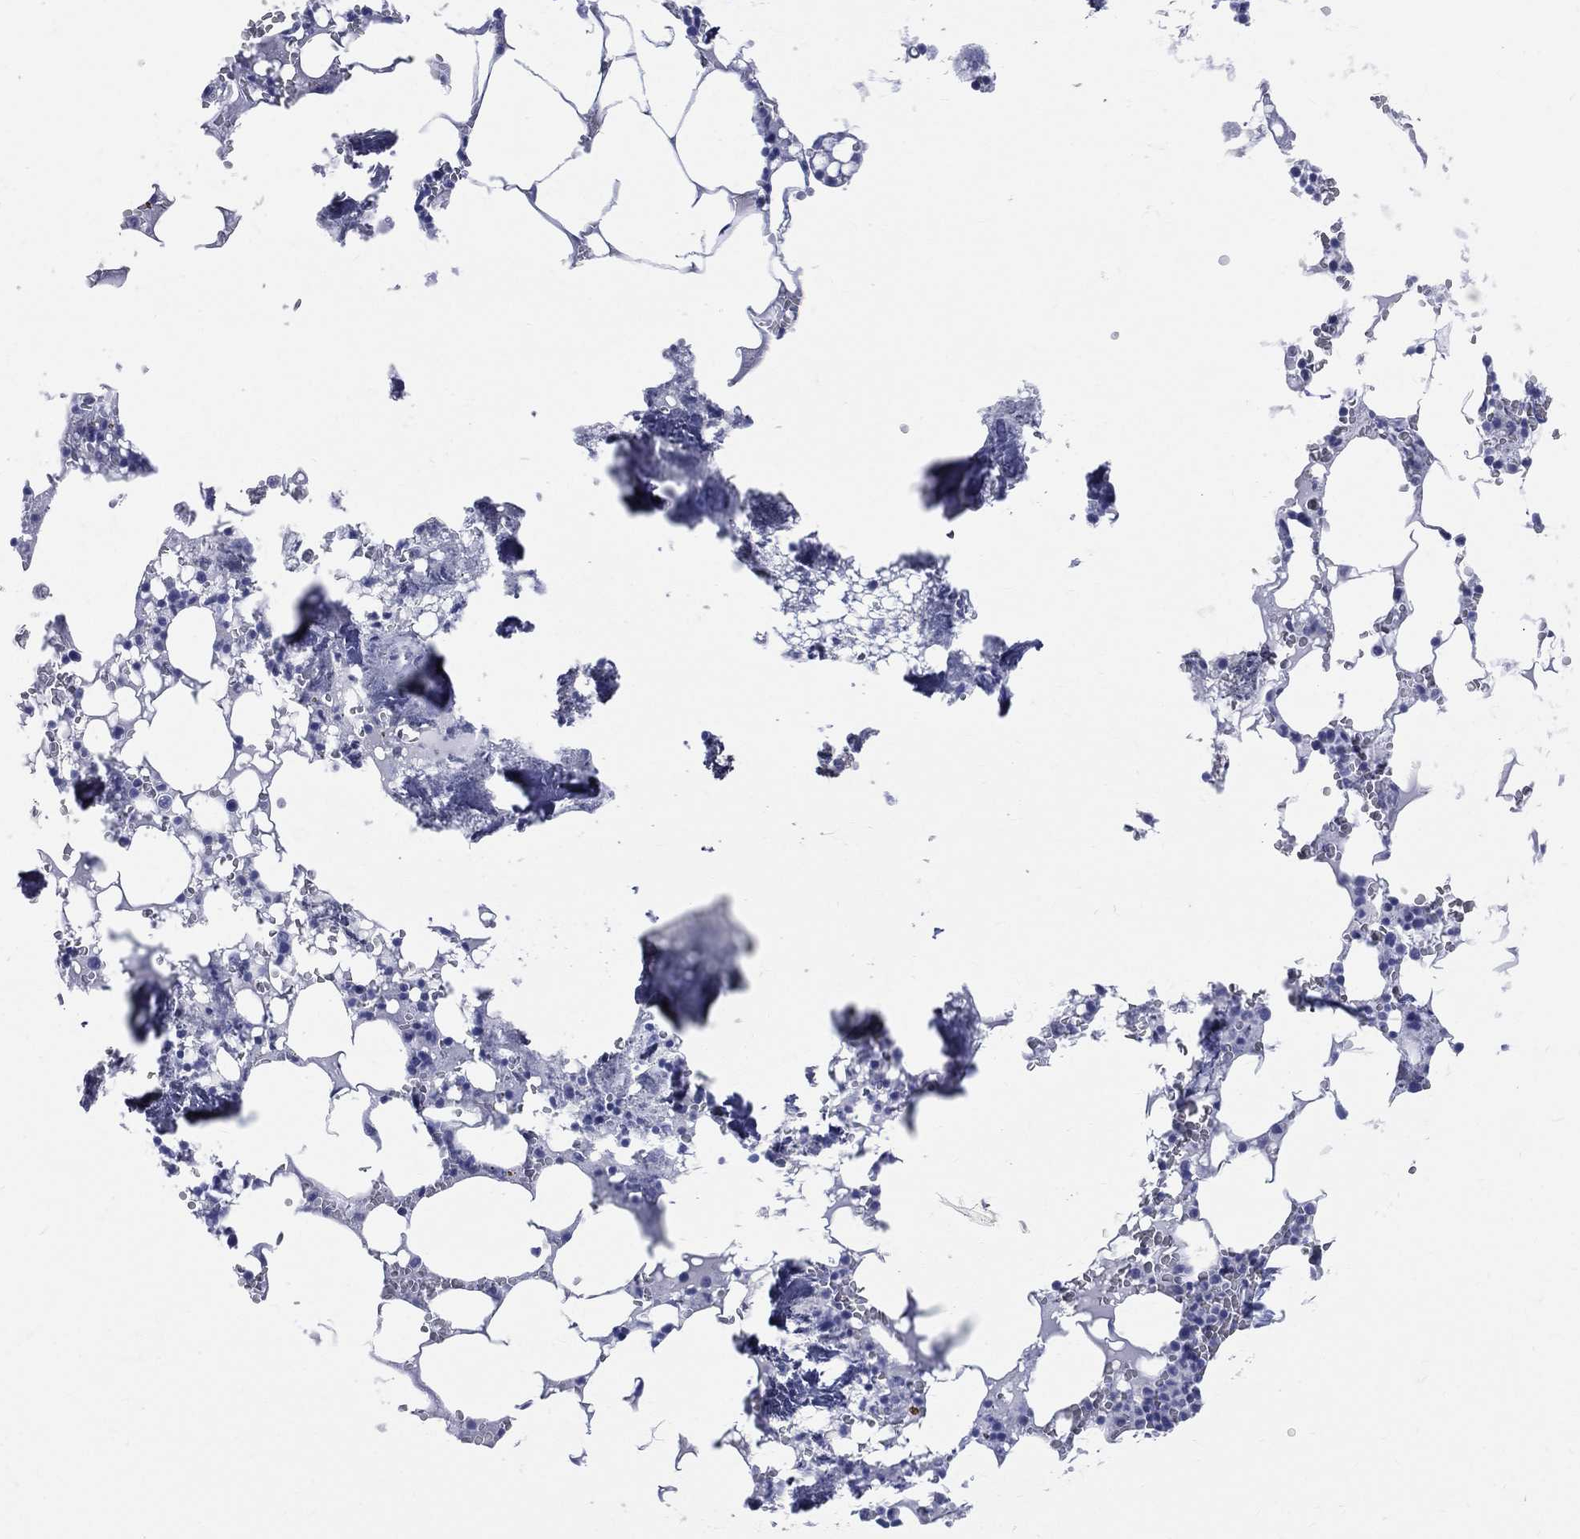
{"staining": {"intensity": "negative", "quantity": "none", "location": "none"}, "tissue": "bone marrow", "cell_type": "Hematopoietic cells", "image_type": "normal", "snomed": [{"axis": "morphology", "description": "Normal tissue, NOS"}, {"axis": "topography", "description": "Bone marrow"}], "caption": "The micrograph displays no significant staining in hematopoietic cells of bone marrow.", "gene": "SYP", "patient": {"sex": "female", "age": 64}}